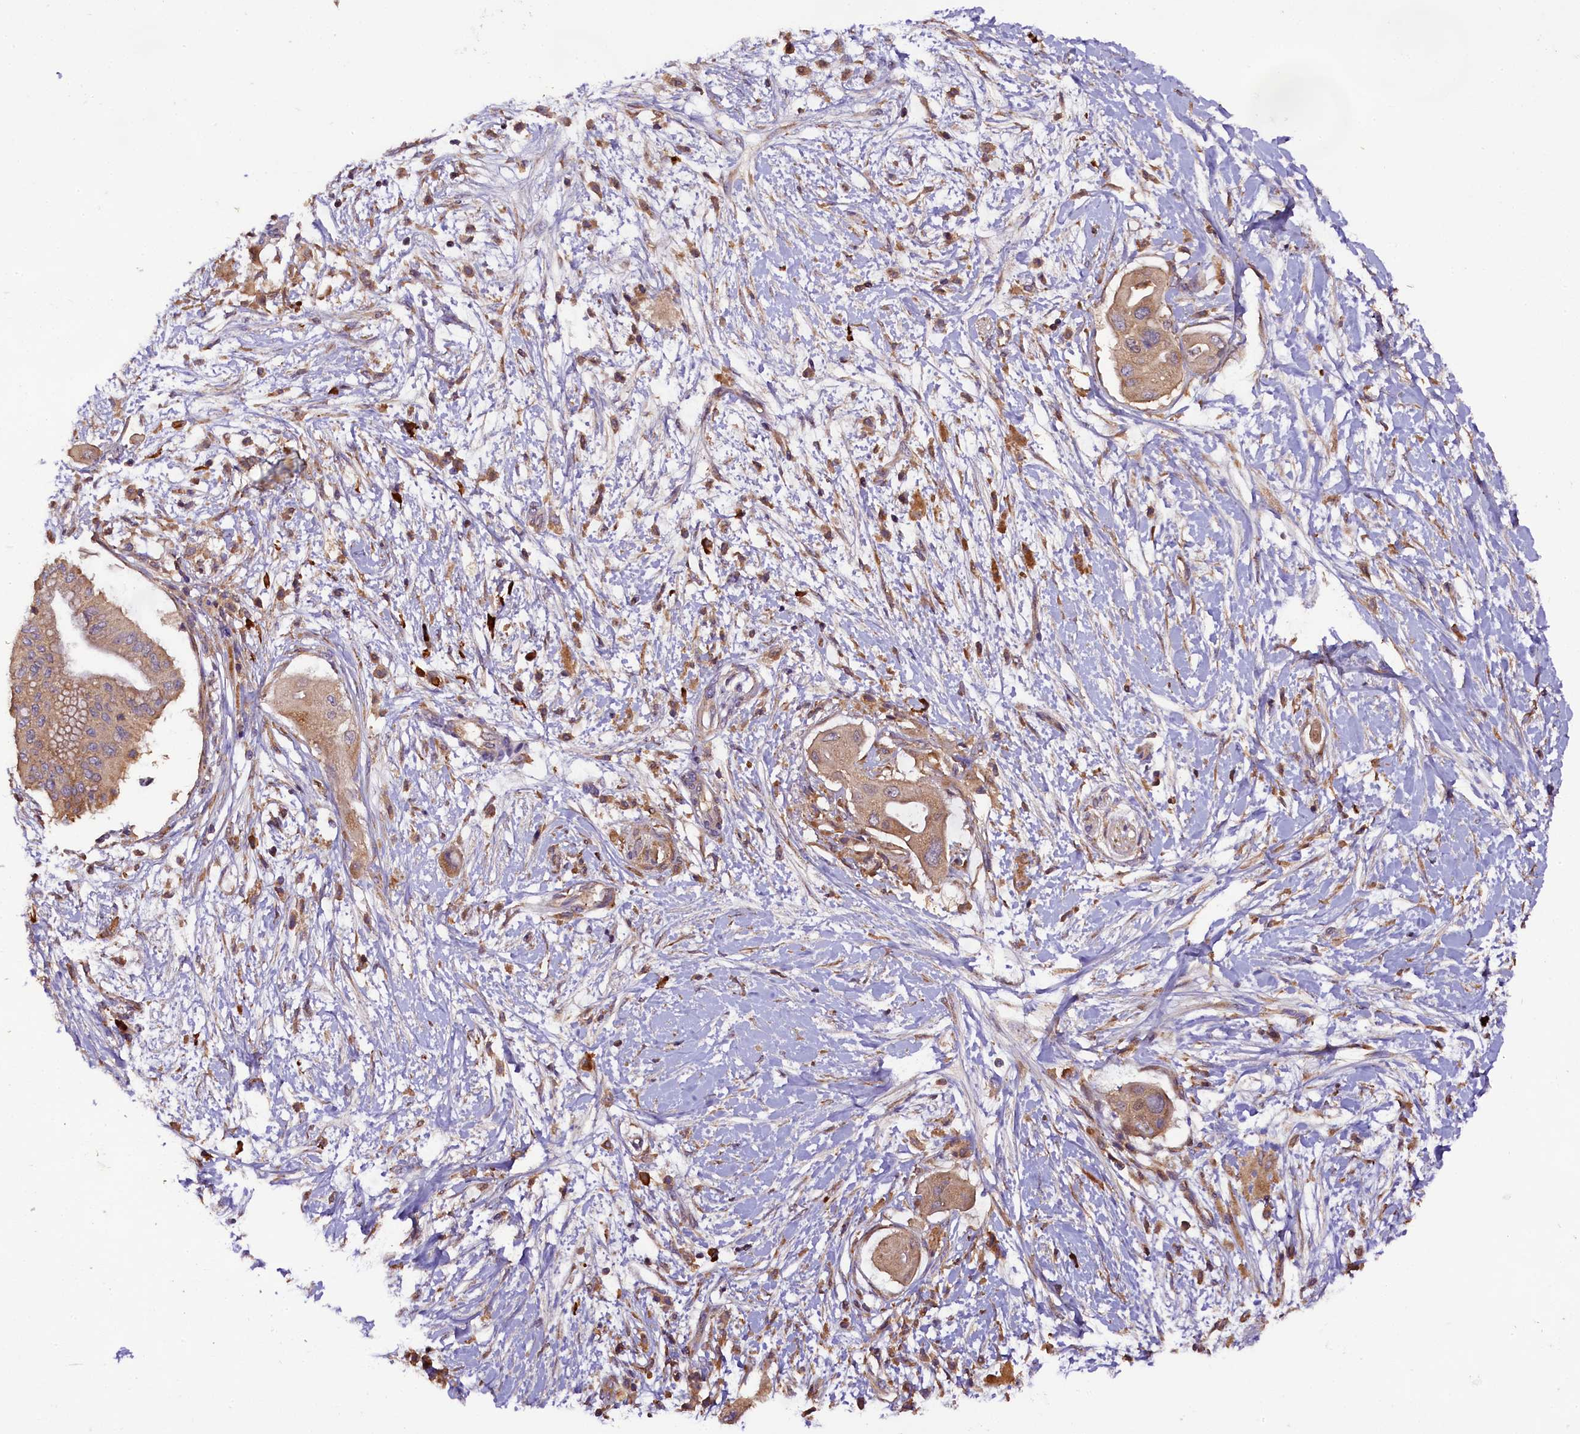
{"staining": {"intensity": "moderate", "quantity": ">75%", "location": "cytoplasmic/membranous"}, "tissue": "pancreatic cancer", "cell_type": "Tumor cells", "image_type": "cancer", "snomed": [{"axis": "morphology", "description": "Adenocarcinoma, NOS"}, {"axis": "topography", "description": "Pancreas"}], "caption": "A brown stain highlights moderate cytoplasmic/membranous expression of a protein in human pancreatic adenocarcinoma tumor cells.", "gene": "ENKD1", "patient": {"sex": "male", "age": 68}}